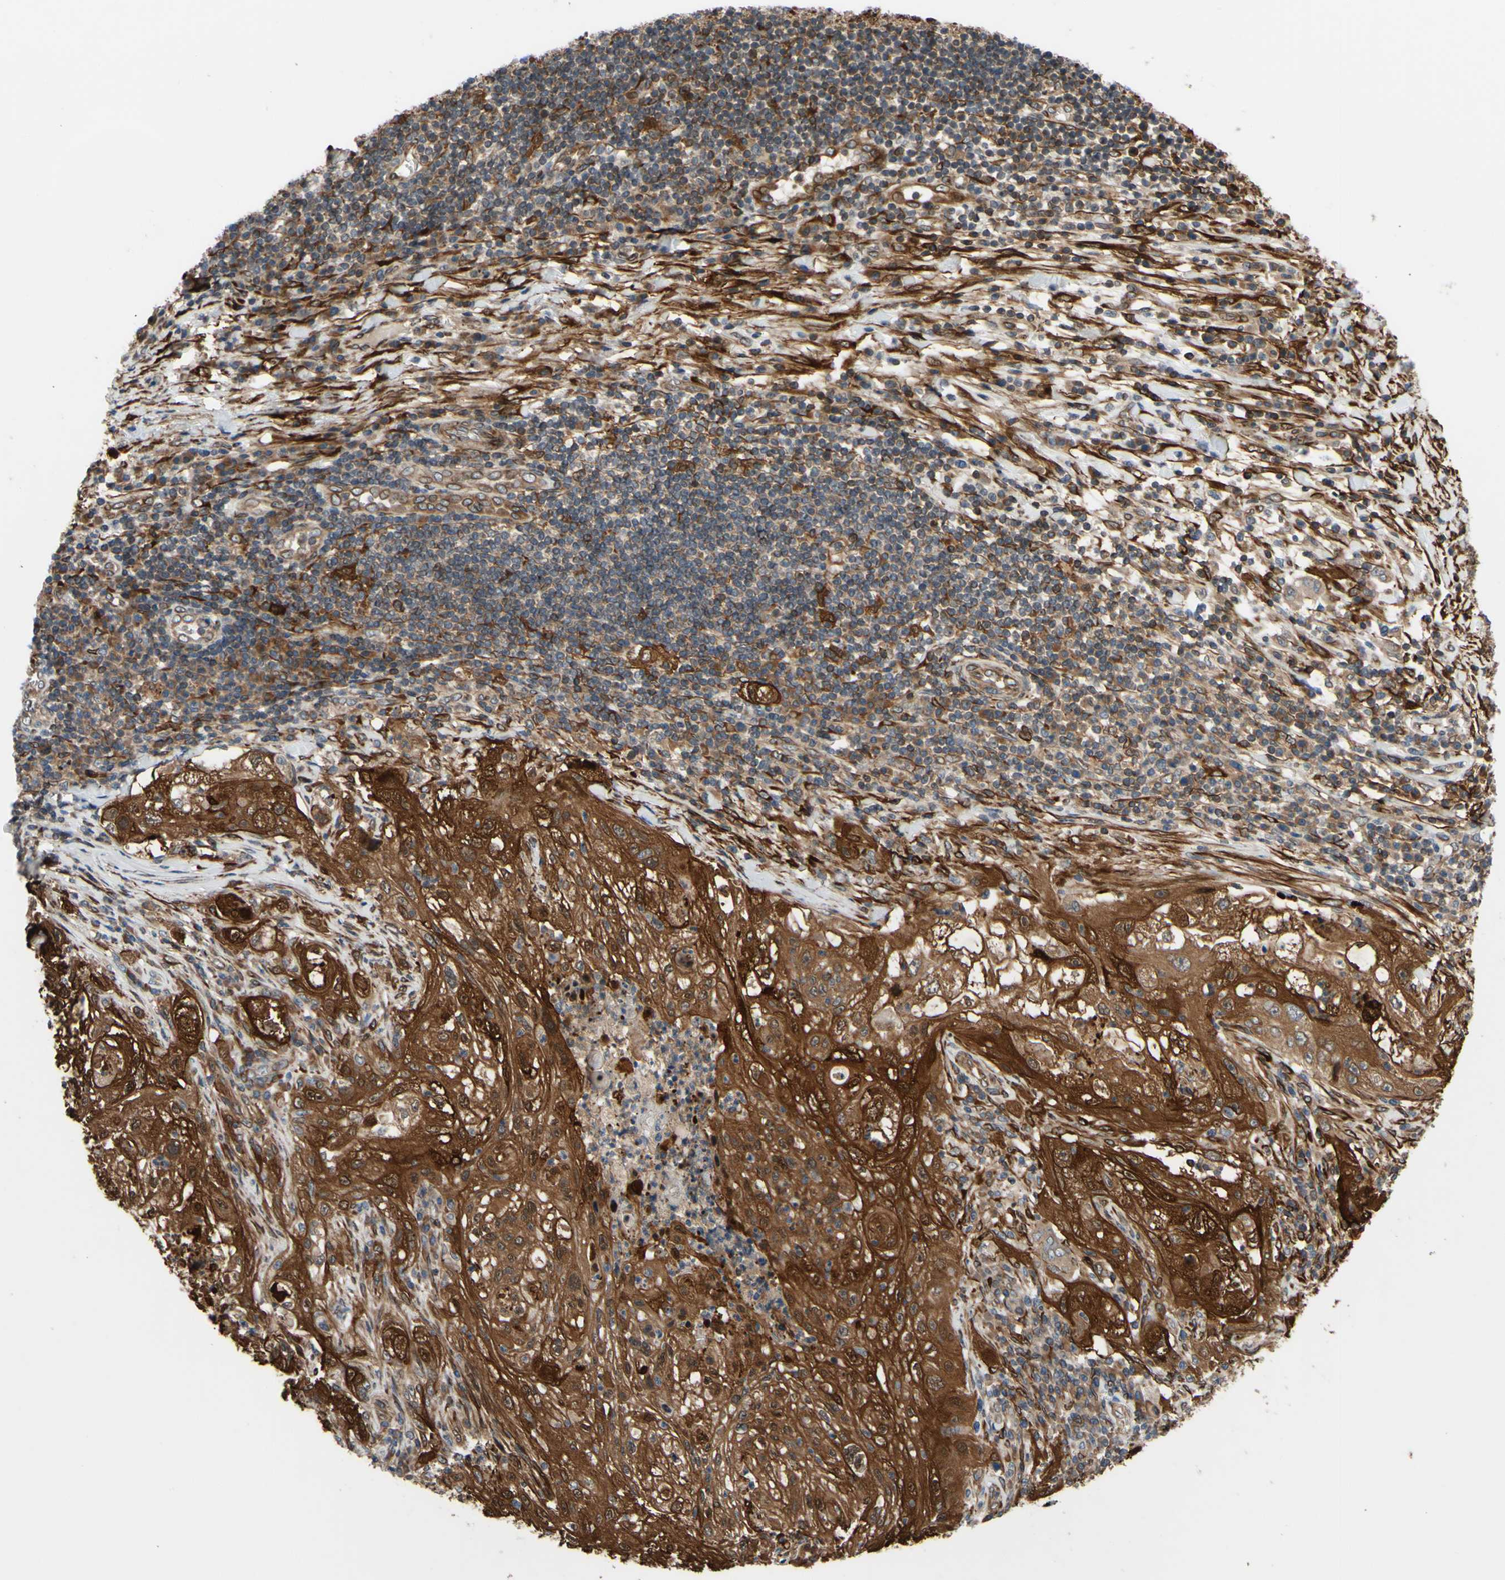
{"staining": {"intensity": "strong", "quantity": ">75%", "location": "cytoplasmic/membranous"}, "tissue": "lung cancer", "cell_type": "Tumor cells", "image_type": "cancer", "snomed": [{"axis": "morphology", "description": "Inflammation, NOS"}, {"axis": "morphology", "description": "Squamous cell carcinoma, NOS"}, {"axis": "topography", "description": "Lymph node"}, {"axis": "topography", "description": "Soft tissue"}, {"axis": "topography", "description": "Lung"}], "caption": "This image demonstrates IHC staining of squamous cell carcinoma (lung), with high strong cytoplasmic/membranous expression in about >75% of tumor cells.", "gene": "PRAF2", "patient": {"sex": "male", "age": 66}}